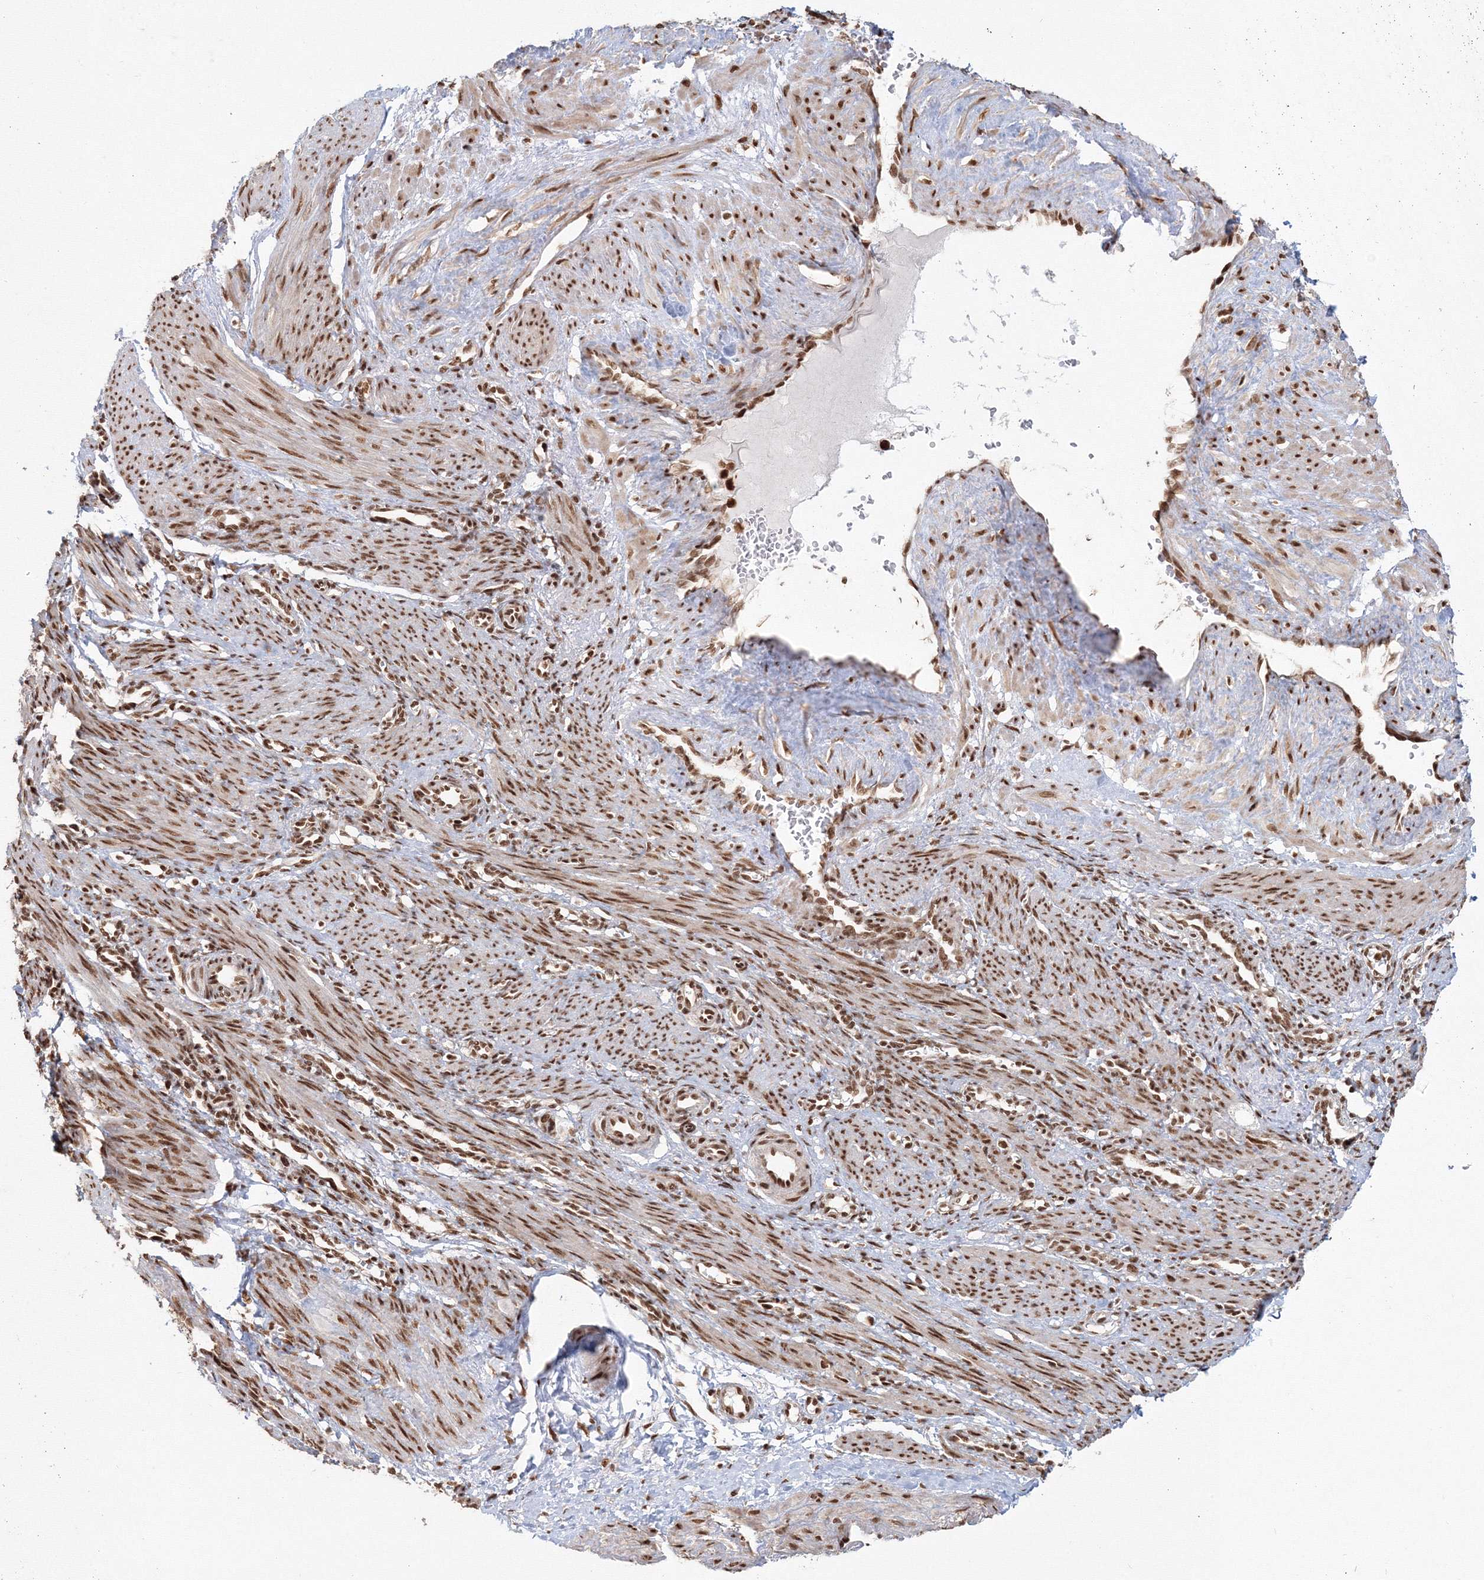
{"staining": {"intensity": "moderate", "quantity": ">75%", "location": "nuclear"}, "tissue": "smooth muscle", "cell_type": "Smooth muscle cells", "image_type": "normal", "snomed": [{"axis": "morphology", "description": "Normal tissue, NOS"}, {"axis": "topography", "description": "Endometrium"}], "caption": "IHC photomicrograph of unremarkable smooth muscle: smooth muscle stained using immunohistochemistry (IHC) reveals medium levels of moderate protein expression localized specifically in the nuclear of smooth muscle cells, appearing as a nuclear brown color.", "gene": "KIF20A", "patient": {"sex": "female", "age": 33}}